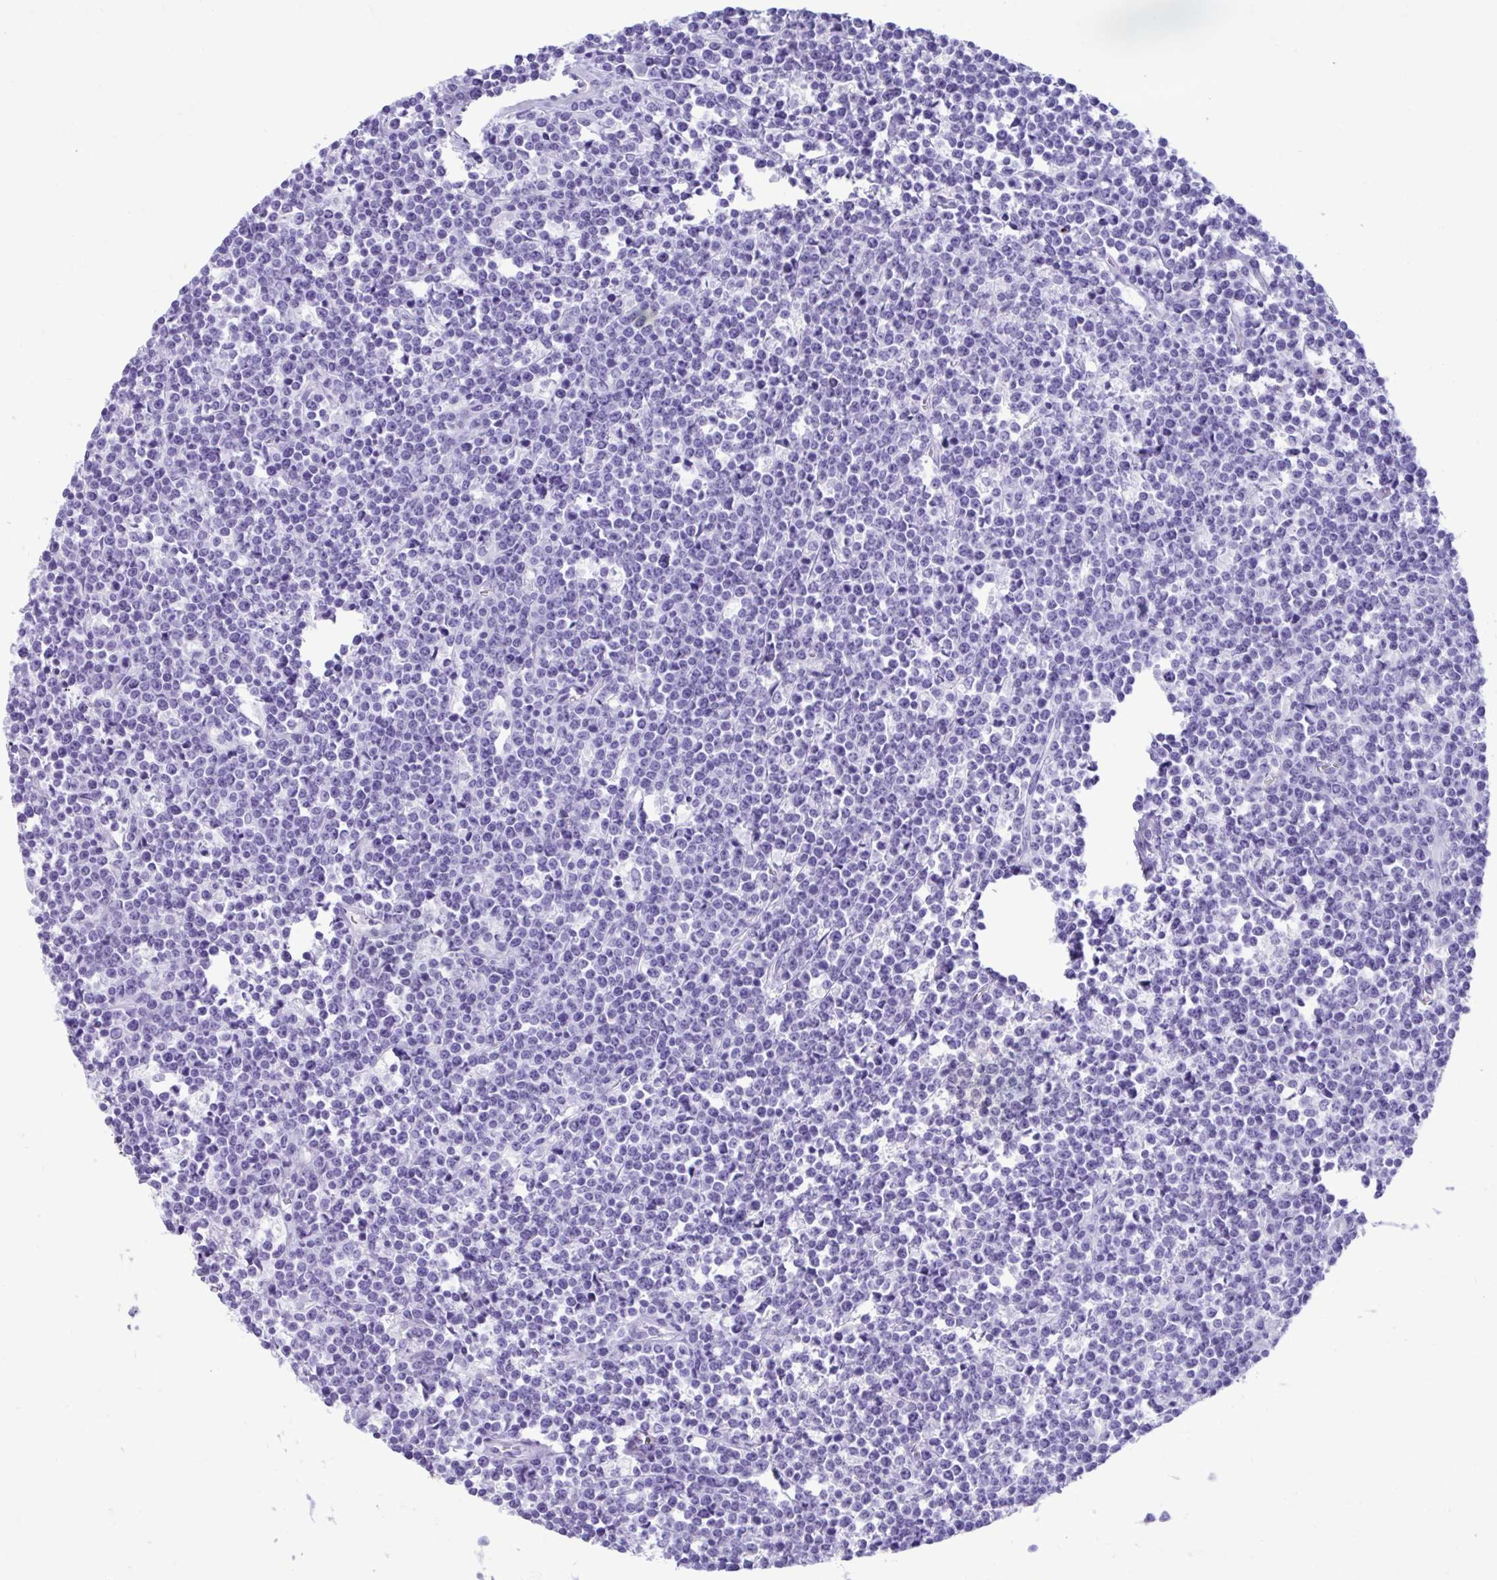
{"staining": {"intensity": "negative", "quantity": "none", "location": "none"}, "tissue": "lymphoma", "cell_type": "Tumor cells", "image_type": "cancer", "snomed": [{"axis": "morphology", "description": "Malignant lymphoma, non-Hodgkin's type, High grade"}, {"axis": "topography", "description": "Ovary"}], "caption": "Protein analysis of lymphoma shows no significant positivity in tumor cells.", "gene": "SMIM9", "patient": {"sex": "female", "age": 56}}